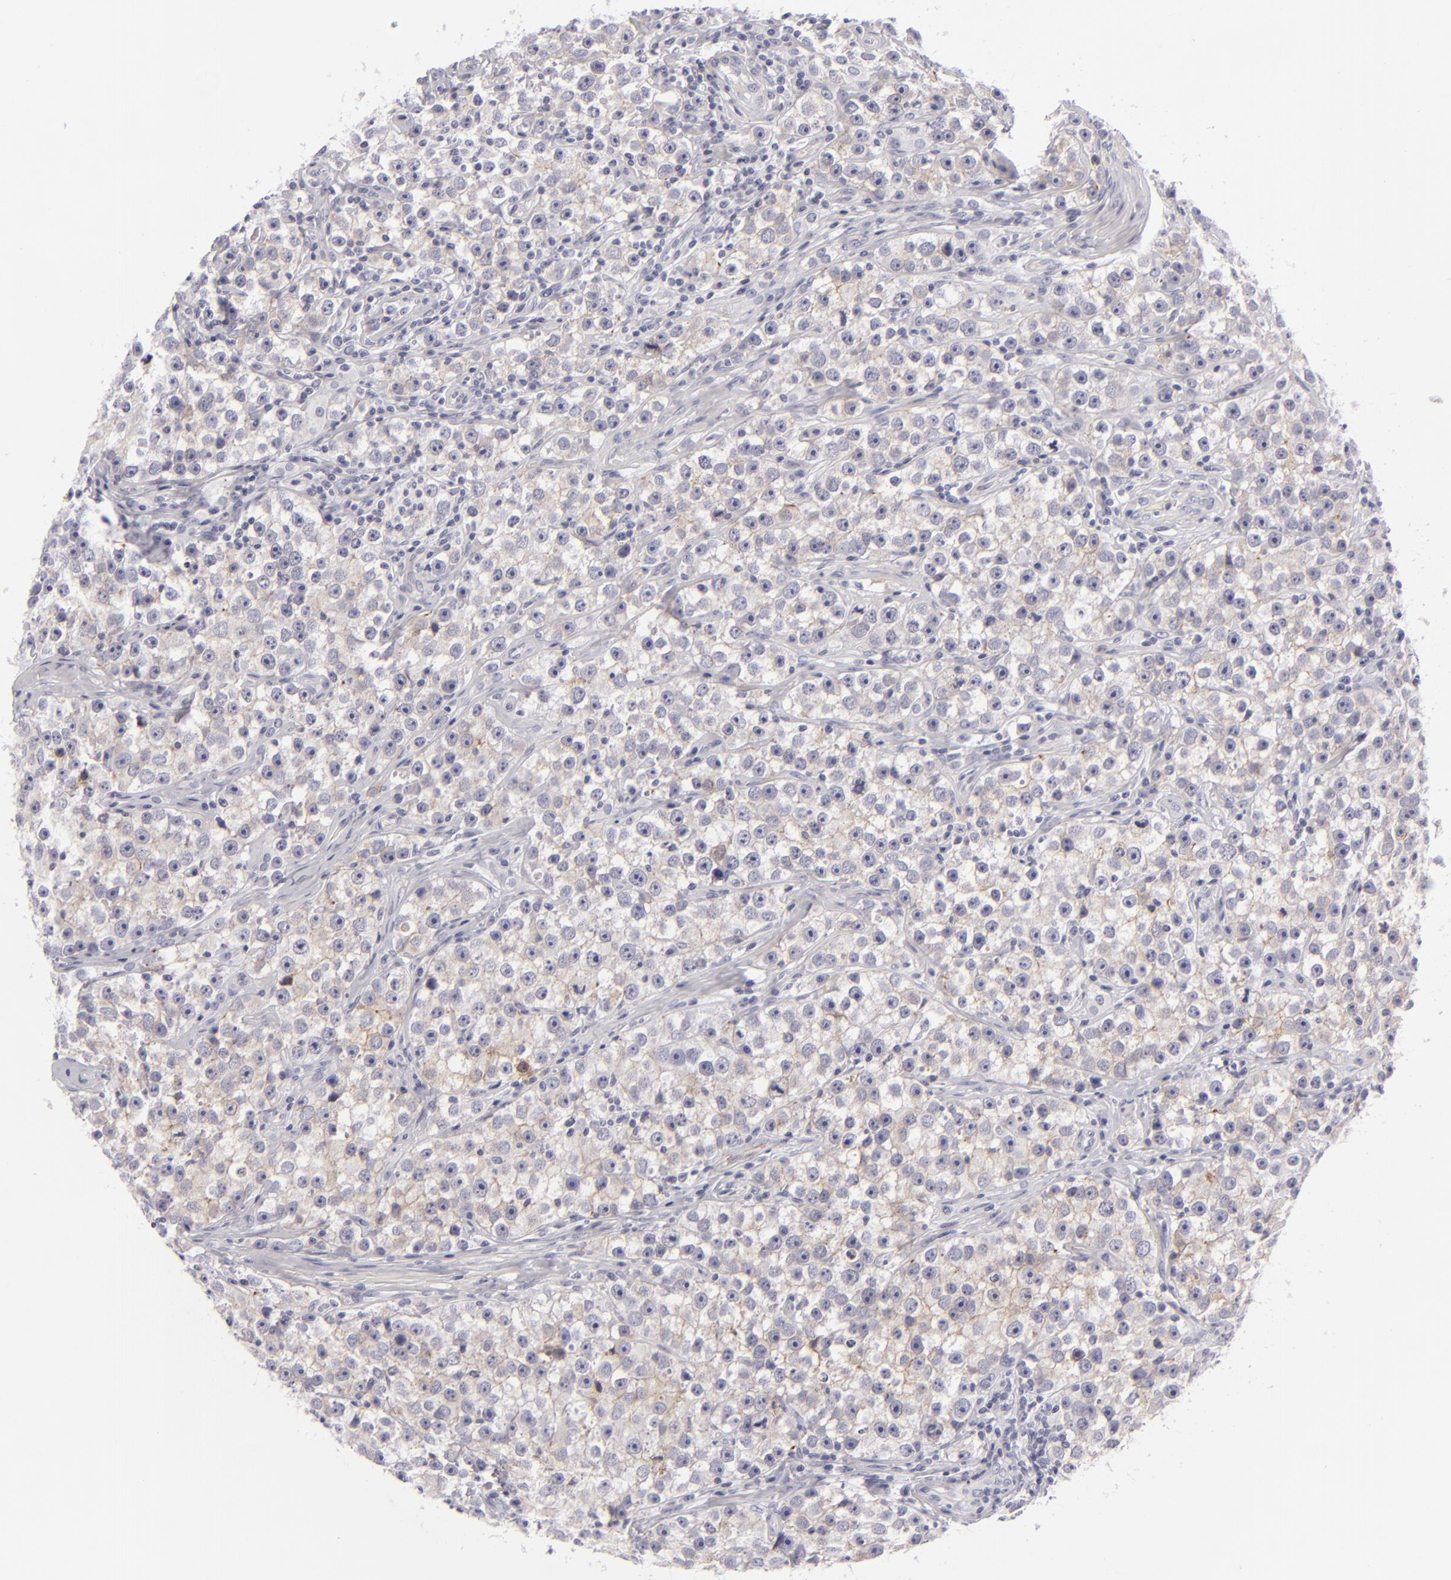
{"staining": {"intensity": "weak", "quantity": "25%-75%", "location": "cytoplasmic/membranous"}, "tissue": "testis cancer", "cell_type": "Tumor cells", "image_type": "cancer", "snomed": [{"axis": "morphology", "description": "Seminoma, NOS"}, {"axis": "topography", "description": "Testis"}], "caption": "Tumor cells reveal weak cytoplasmic/membranous positivity in about 25%-75% of cells in testis cancer (seminoma).", "gene": "JUP", "patient": {"sex": "male", "age": 32}}